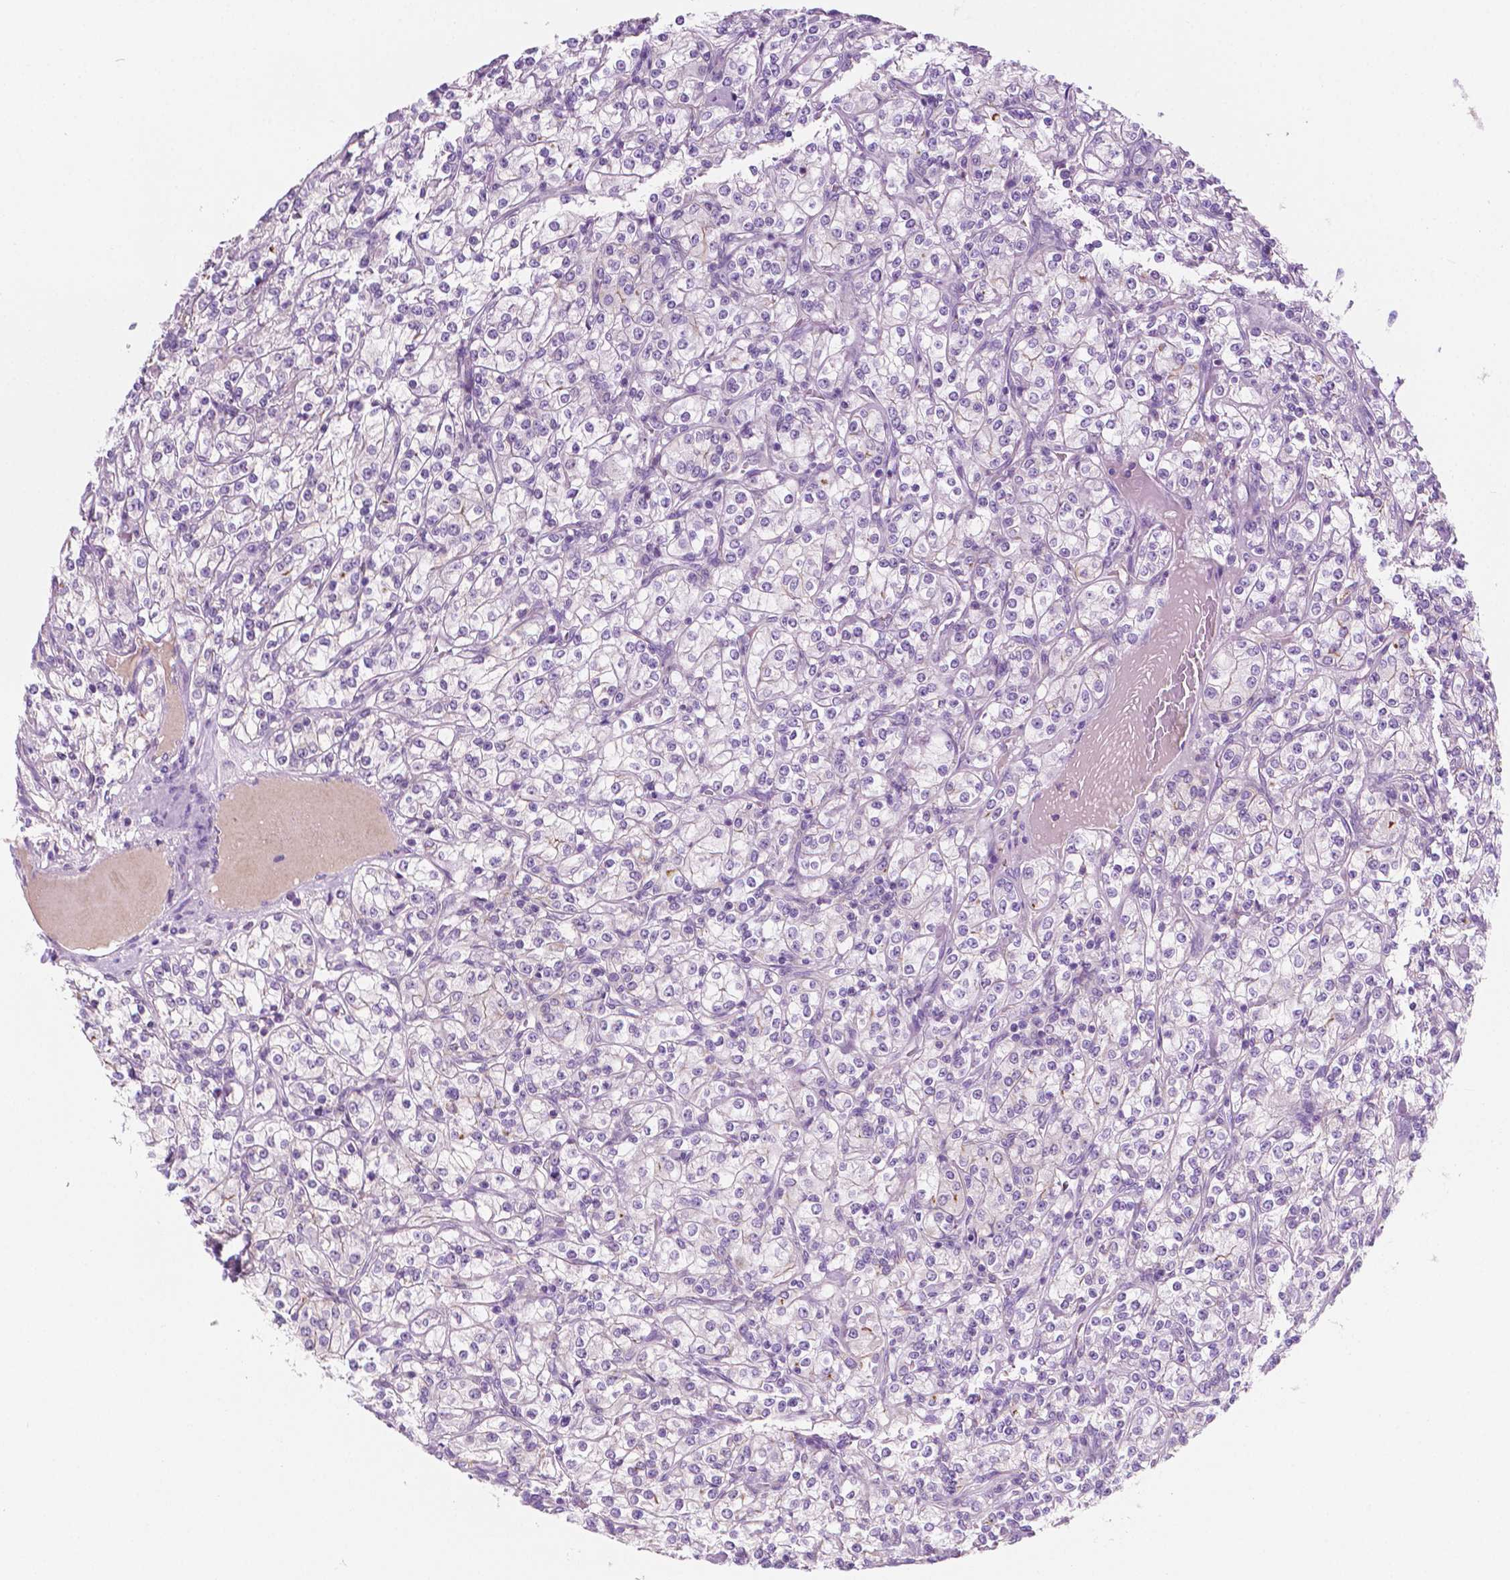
{"staining": {"intensity": "negative", "quantity": "none", "location": "none"}, "tissue": "renal cancer", "cell_type": "Tumor cells", "image_type": "cancer", "snomed": [{"axis": "morphology", "description": "Adenocarcinoma, NOS"}, {"axis": "topography", "description": "Kidney"}], "caption": "Tumor cells are negative for protein expression in human adenocarcinoma (renal).", "gene": "EPPK1", "patient": {"sex": "male", "age": 77}}